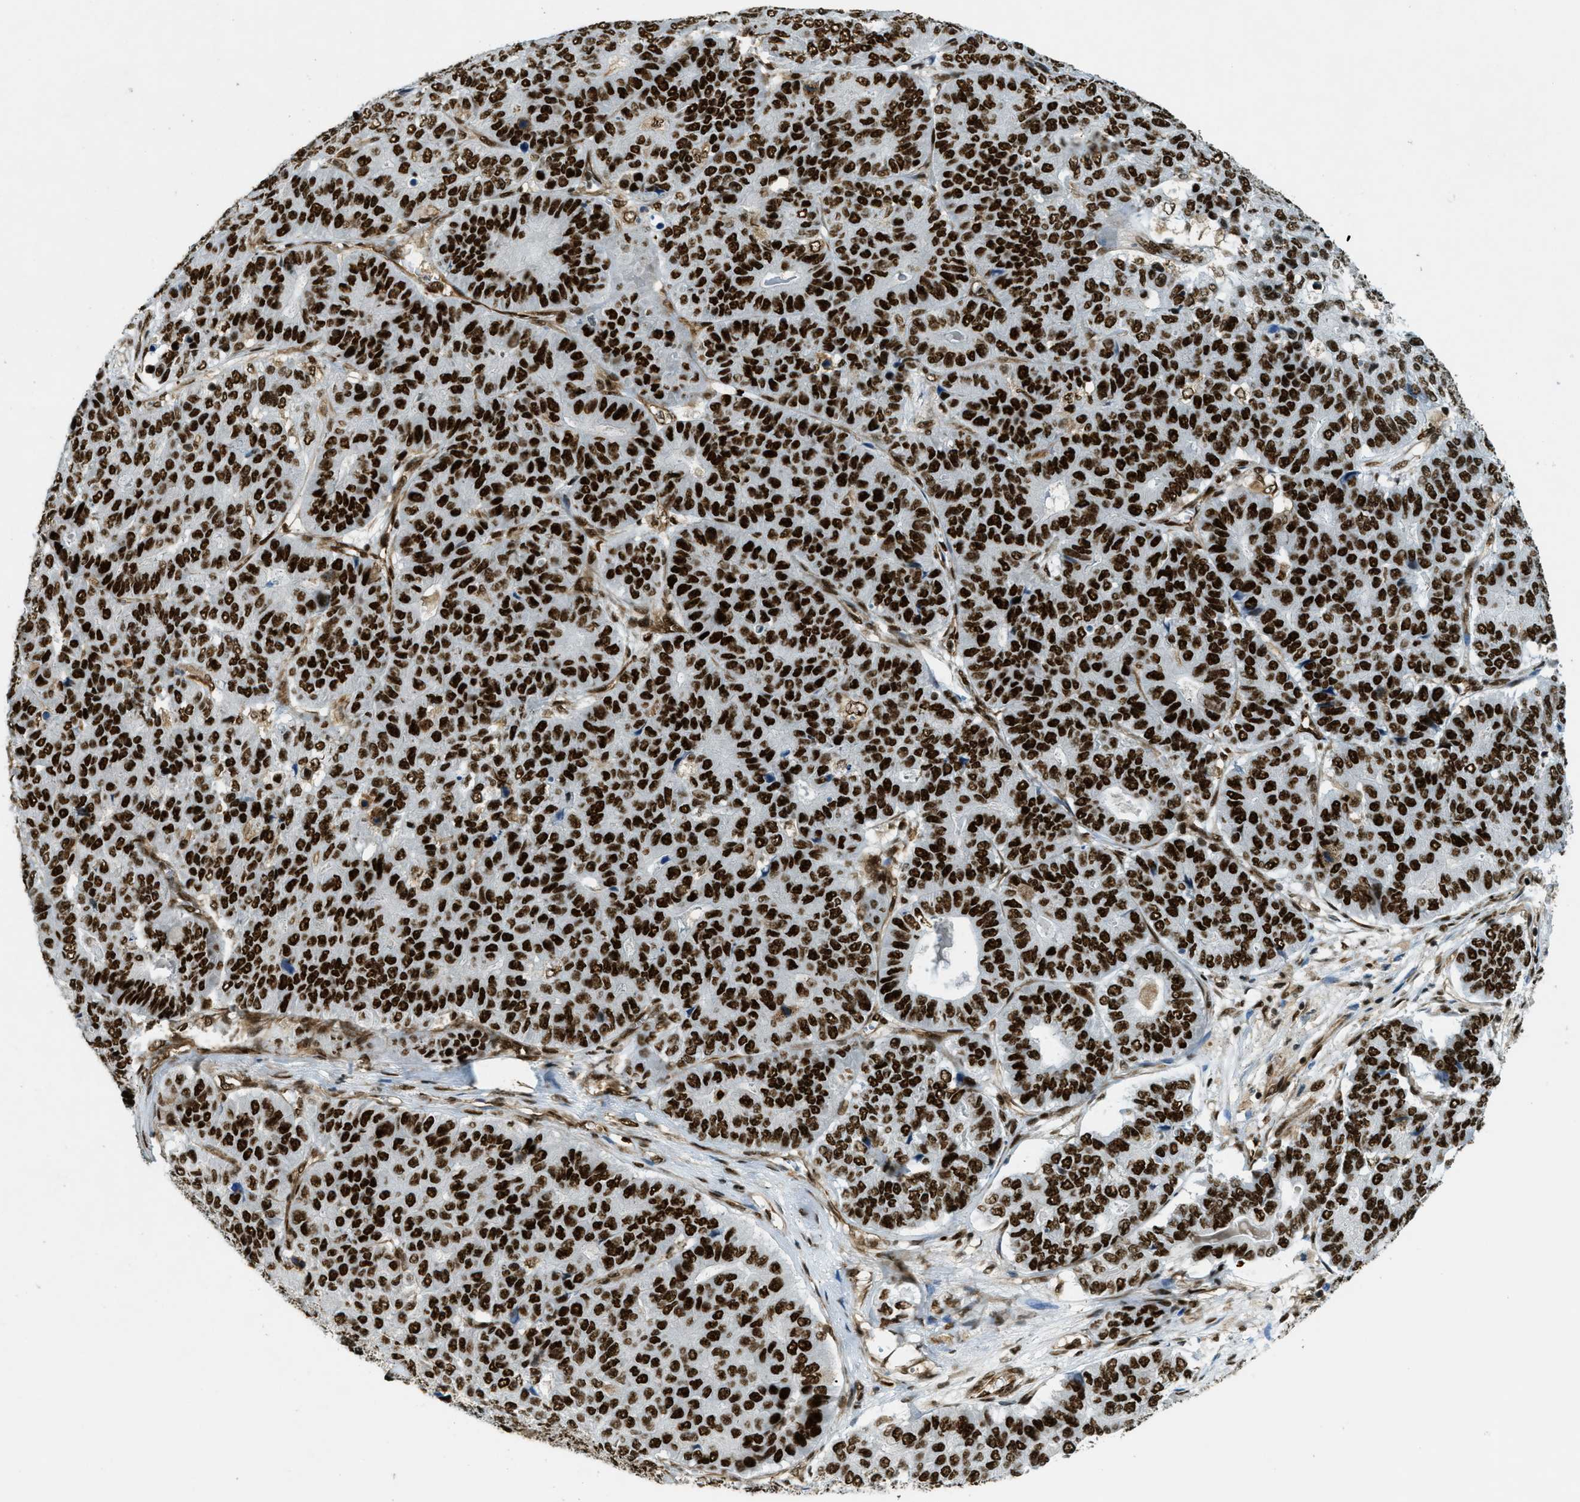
{"staining": {"intensity": "strong", "quantity": ">75%", "location": "nuclear"}, "tissue": "pancreatic cancer", "cell_type": "Tumor cells", "image_type": "cancer", "snomed": [{"axis": "morphology", "description": "Adenocarcinoma, NOS"}, {"axis": "topography", "description": "Pancreas"}], "caption": "Brown immunohistochemical staining in human adenocarcinoma (pancreatic) exhibits strong nuclear expression in approximately >75% of tumor cells.", "gene": "ZFR", "patient": {"sex": "male", "age": 50}}